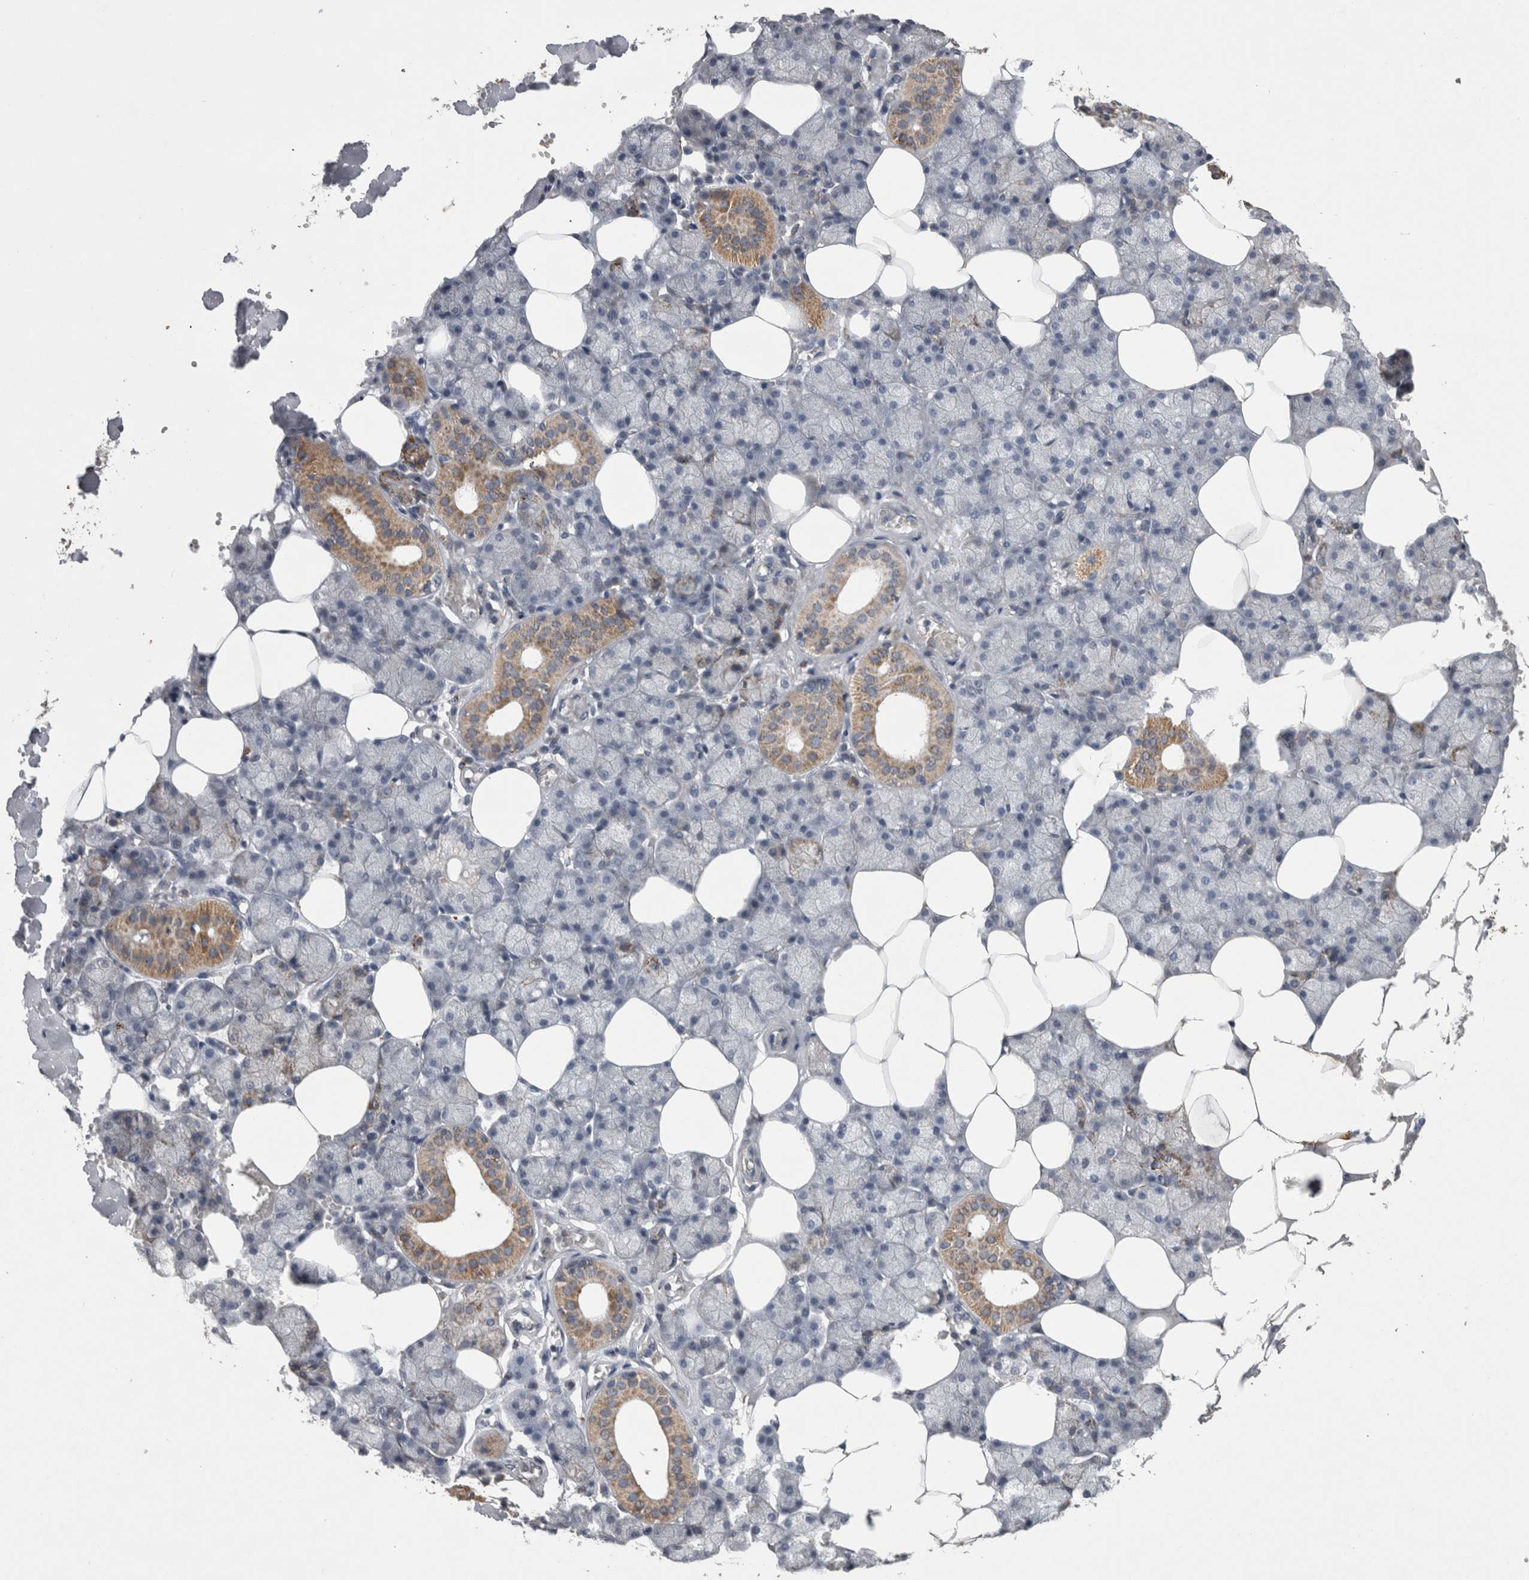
{"staining": {"intensity": "moderate", "quantity": "25%-75%", "location": "cytoplasmic/membranous"}, "tissue": "salivary gland", "cell_type": "Glandular cells", "image_type": "normal", "snomed": [{"axis": "morphology", "description": "Normal tissue, NOS"}, {"axis": "topography", "description": "Salivary gland"}], "caption": "DAB (3,3'-diaminobenzidine) immunohistochemical staining of benign human salivary gland displays moderate cytoplasmic/membranous protein staining in about 25%-75% of glandular cells. The staining is performed using DAB (3,3'-diaminobenzidine) brown chromogen to label protein expression. The nuclei are counter-stained blue using hematoxylin.", "gene": "DKK3", "patient": {"sex": "male", "age": 62}}